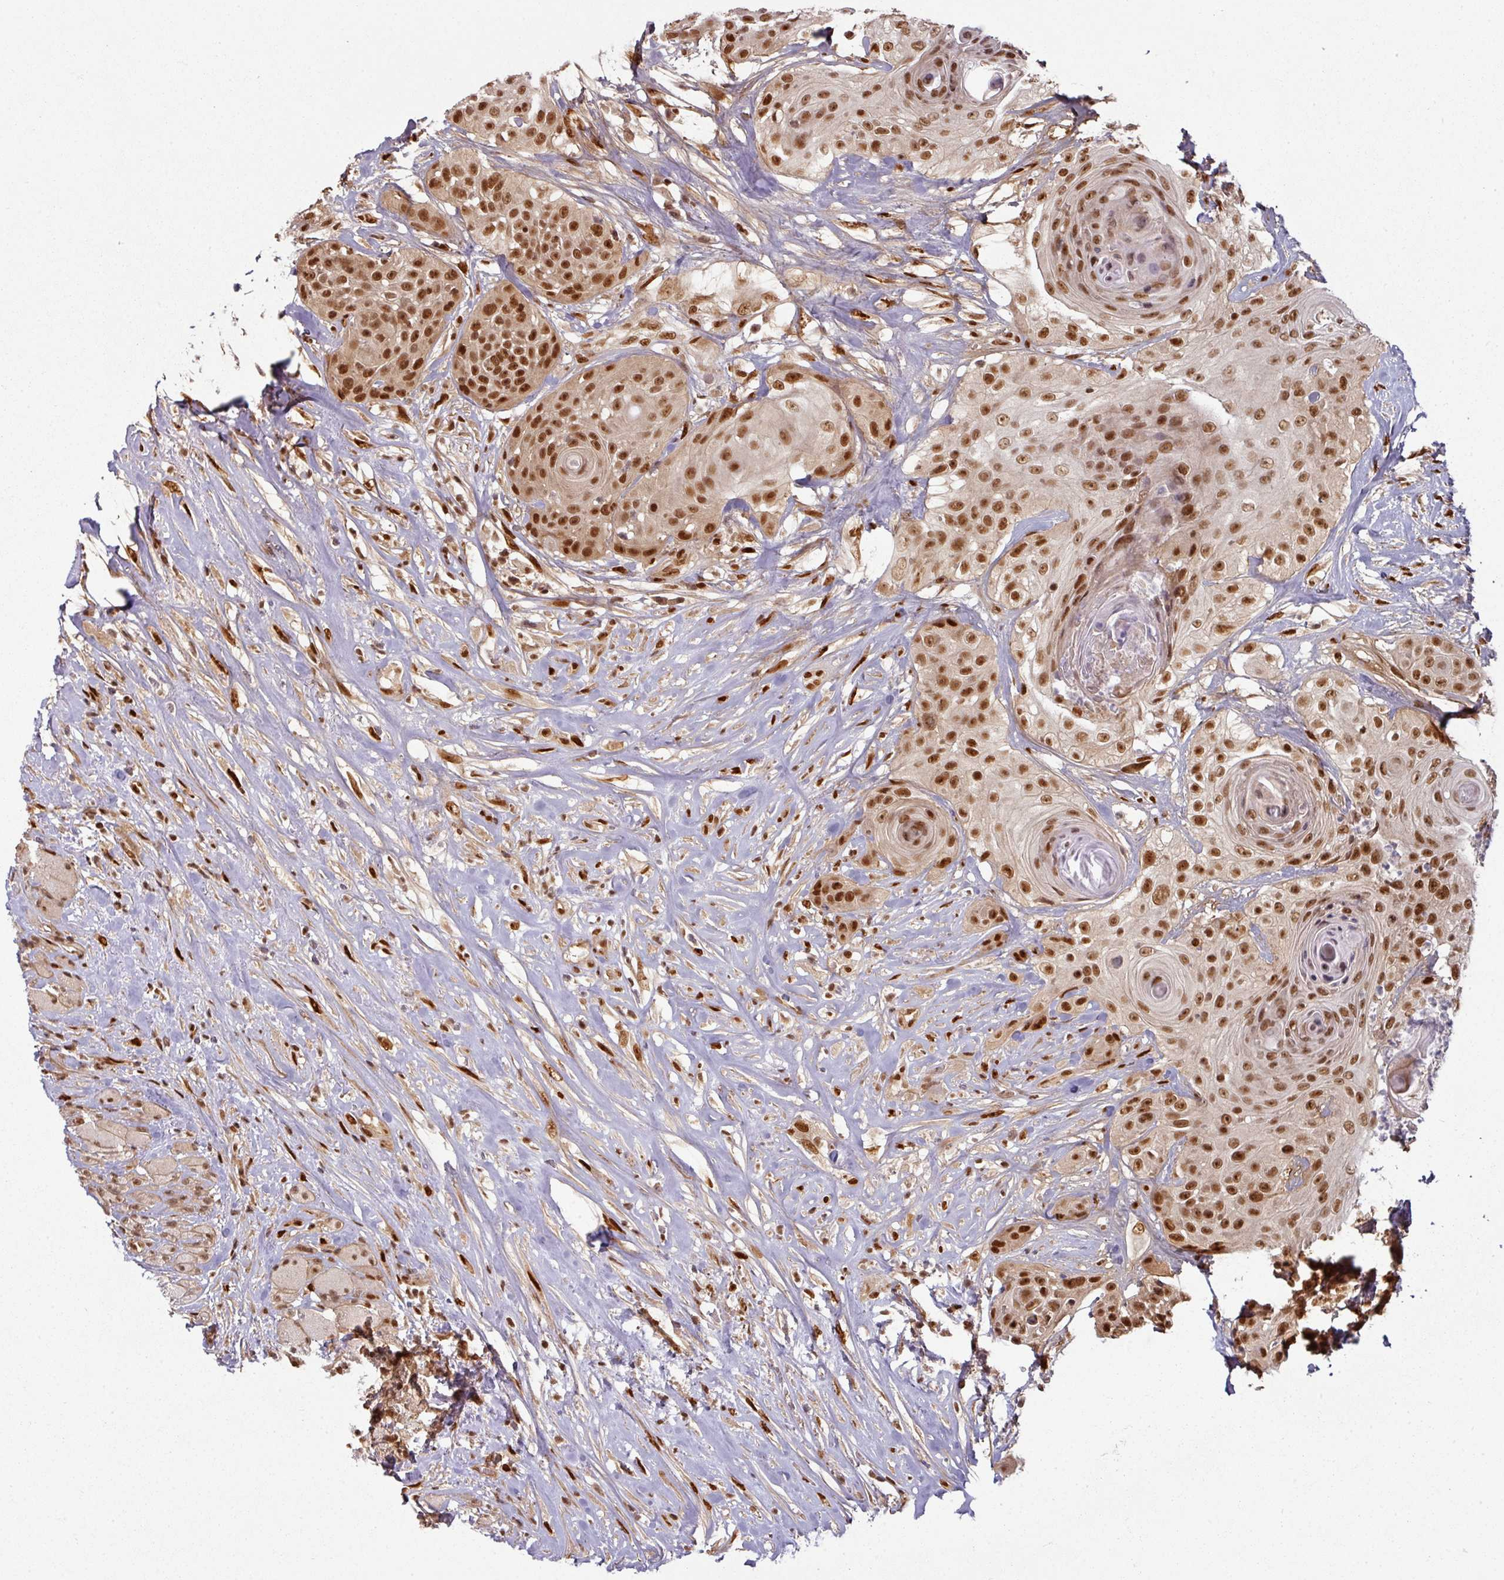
{"staining": {"intensity": "strong", "quantity": ">75%", "location": "nuclear"}, "tissue": "head and neck cancer", "cell_type": "Tumor cells", "image_type": "cancer", "snomed": [{"axis": "morphology", "description": "Squamous cell carcinoma, NOS"}, {"axis": "topography", "description": "Head-Neck"}], "caption": "Strong nuclear staining is seen in approximately >75% of tumor cells in head and neck cancer (squamous cell carcinoma).", "gene": "SIK3", "patient": {"sex": "male", "age": 83}}